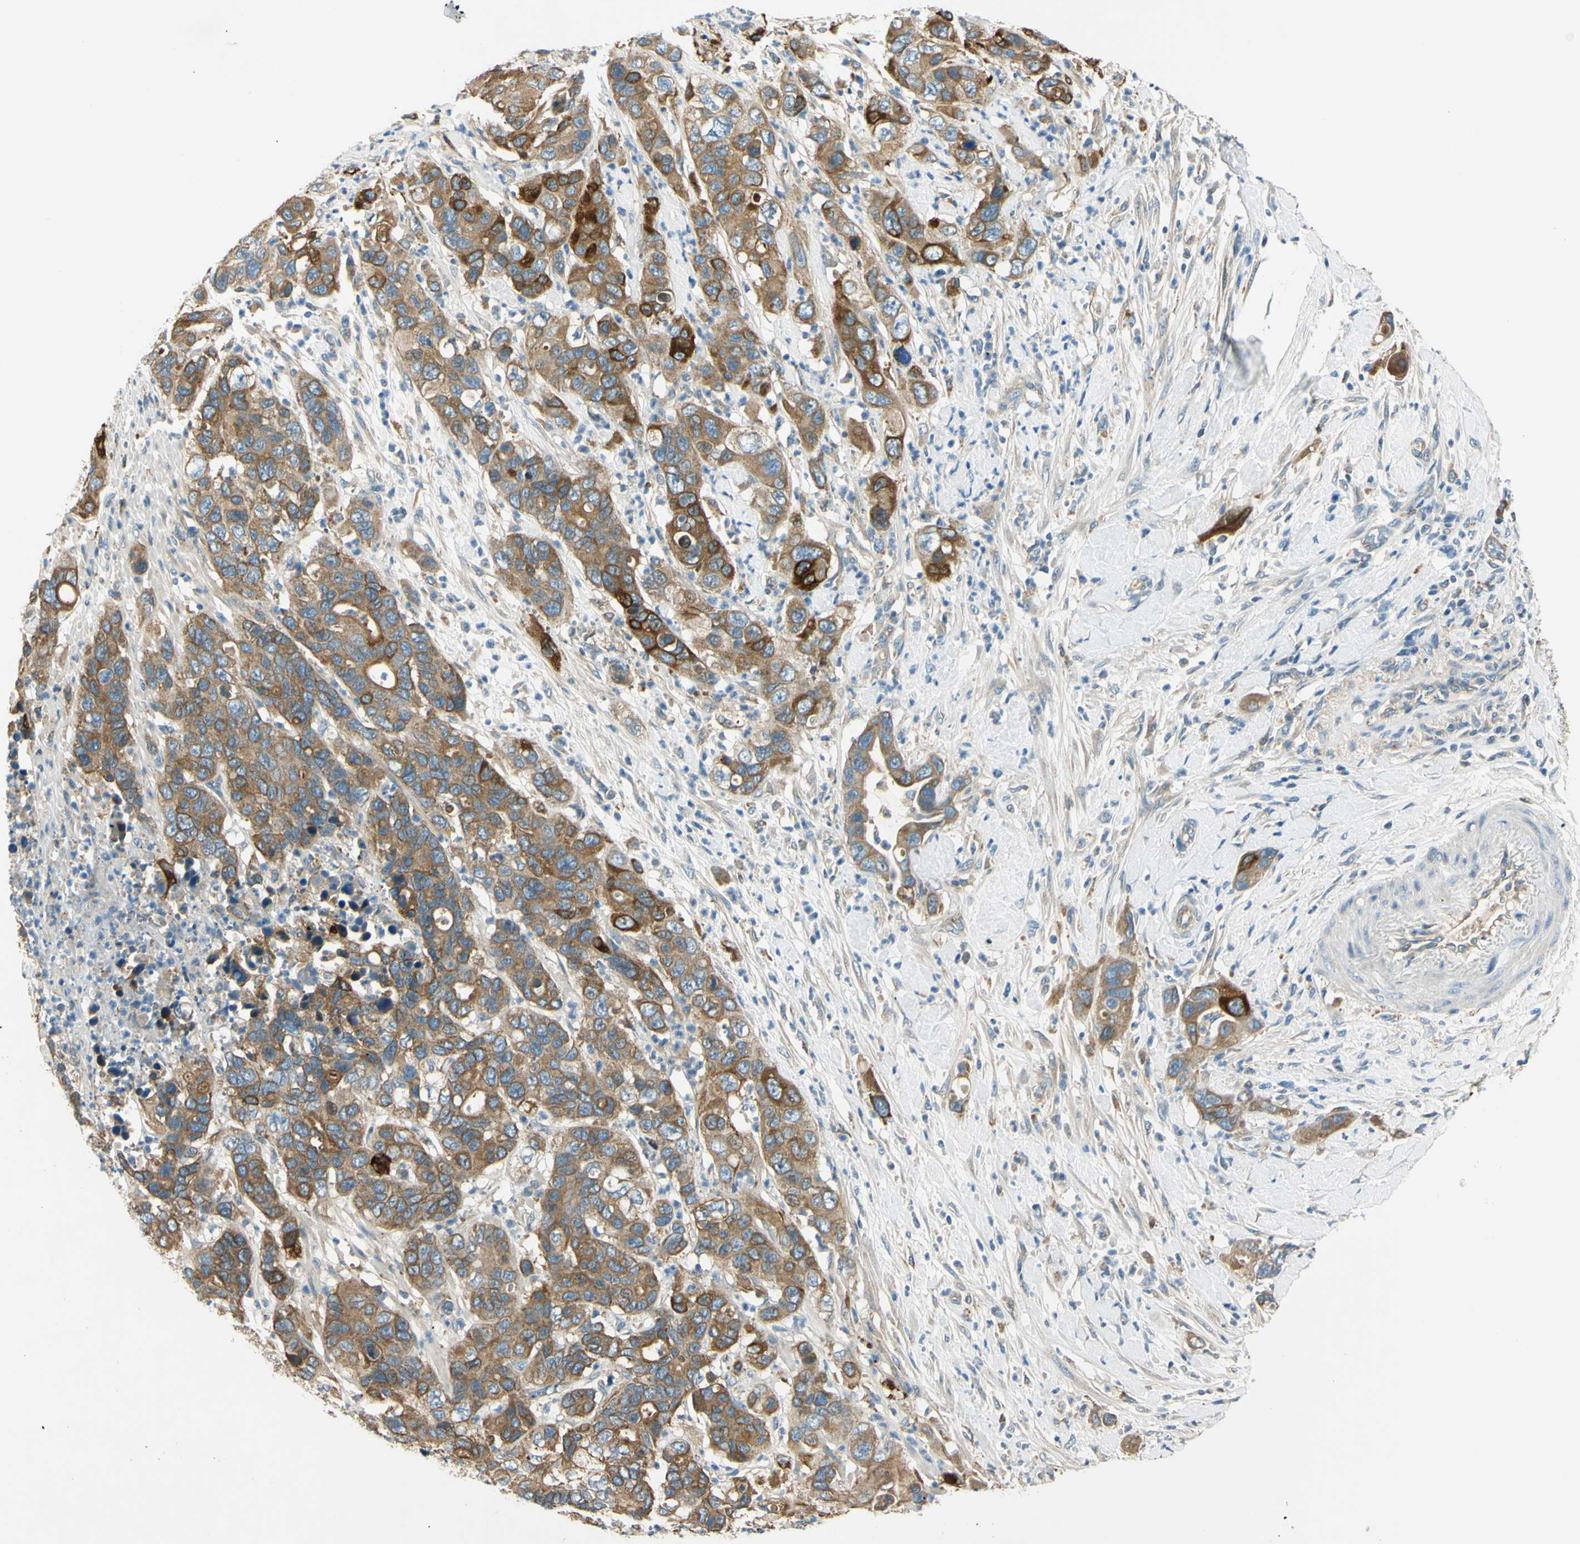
{"staining": {"intensity": "moderate", "quantity": ">75%", "location": "cytoplasmic/membranous"}, "tissue": "pancreatic cancer", "cell_type": "Tumor cells", "image_type": "cancer", "snomed": [{"axis": "morphology", "description": "Adenocarcinoma, NOS"}, {"axis": "topography", "description": "Pancreas"}], "caption": "Protein analysis of pancreatic cancer tissue exhibits moderate cytoplasmic/membranous staining in about >75% of tumor cells.", "gene": "LAMA3", "patient": {"sex": "female", "age": 71}}